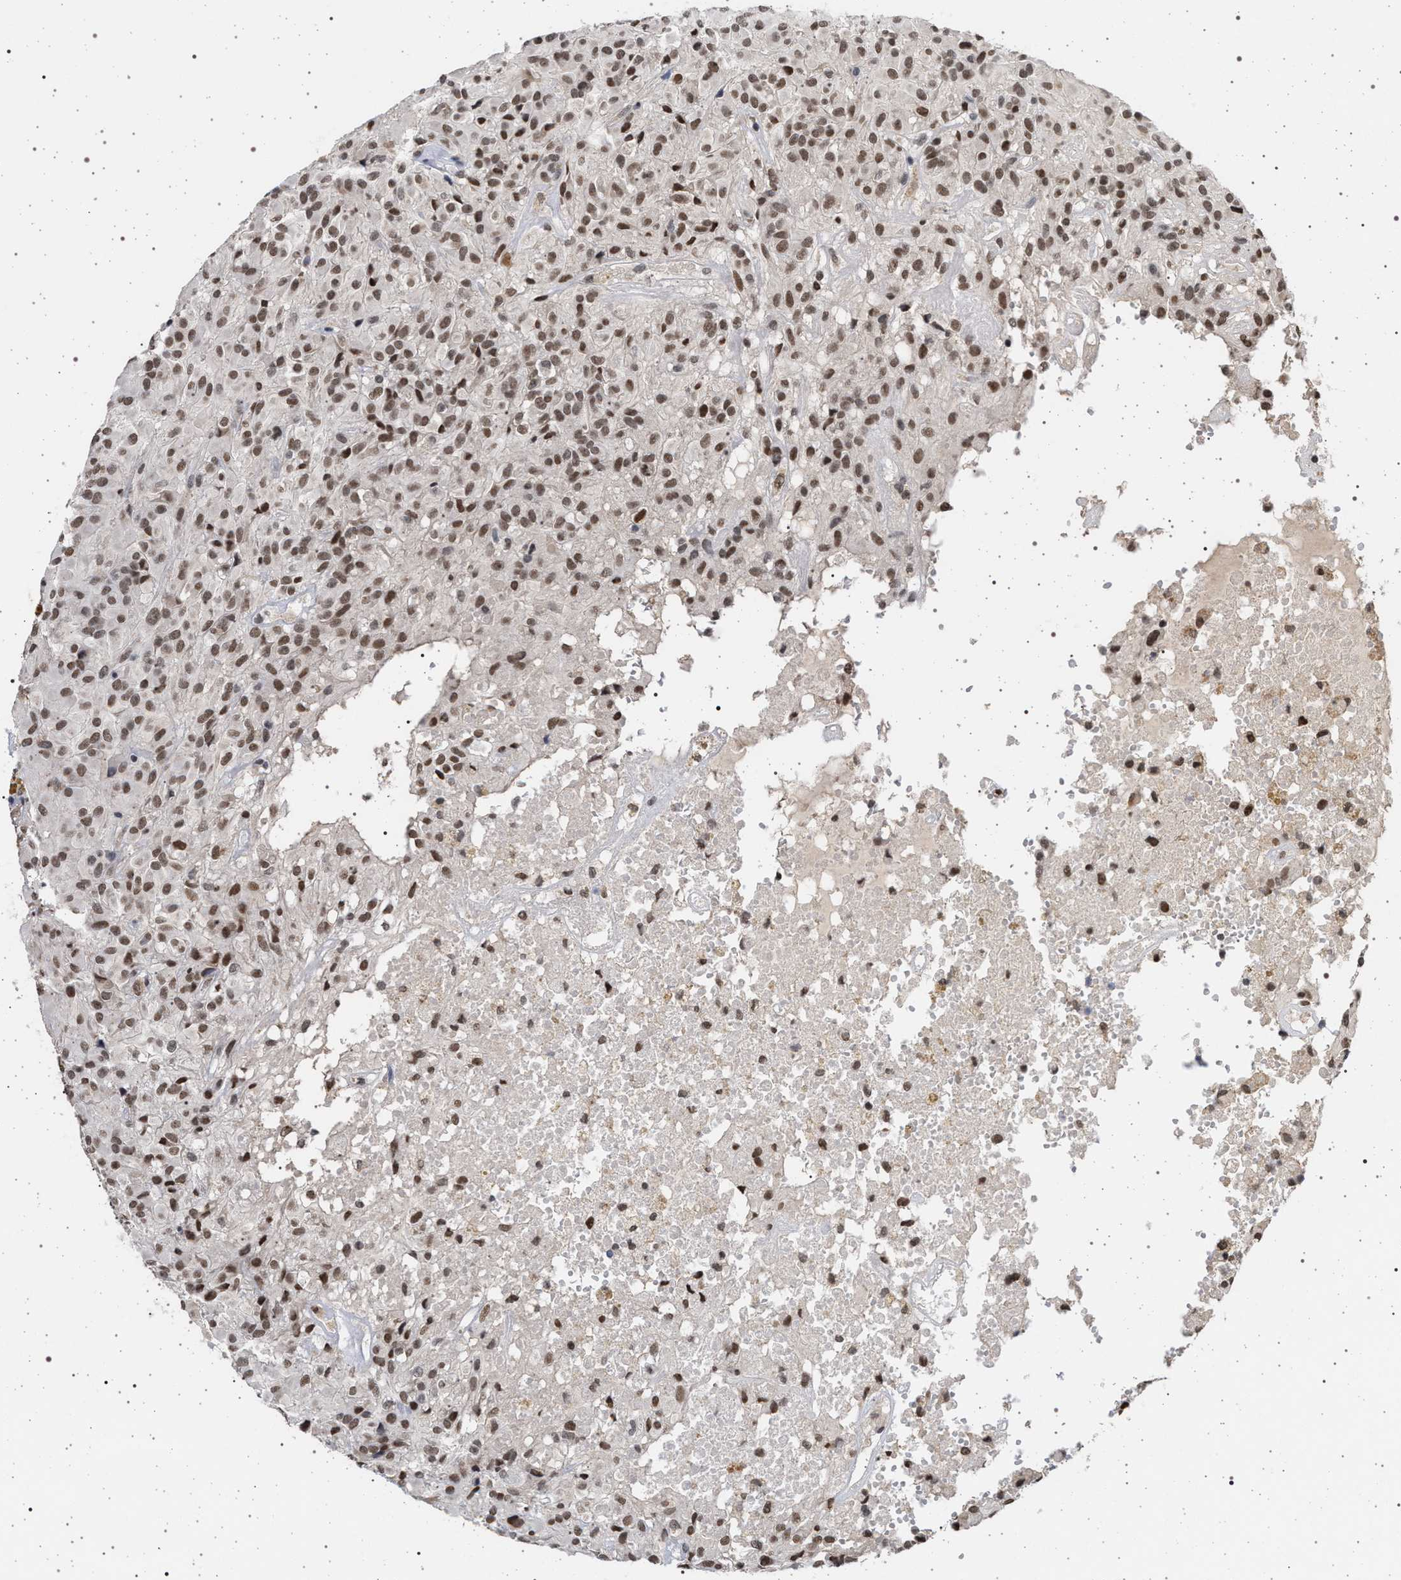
{"staining": {"intensity": "moderate", "quantity": ">75%", "location": "nuclear"}, "tissue": "glioma", "cell_type": "Tumor cells", "image_type": "cancer", "snomed": [{"axis": "morphology", "description": "Glioma, malignant, High grade"}, {"axis": "topography", "description": "Brain"}], "caption": "Human glioma stained for a protein (brown) exhibits moderate nuclear positive expression in about >75% of tumor cells.", "gene": "PHF12", "patient": {"sex": "female", "age": 59}}